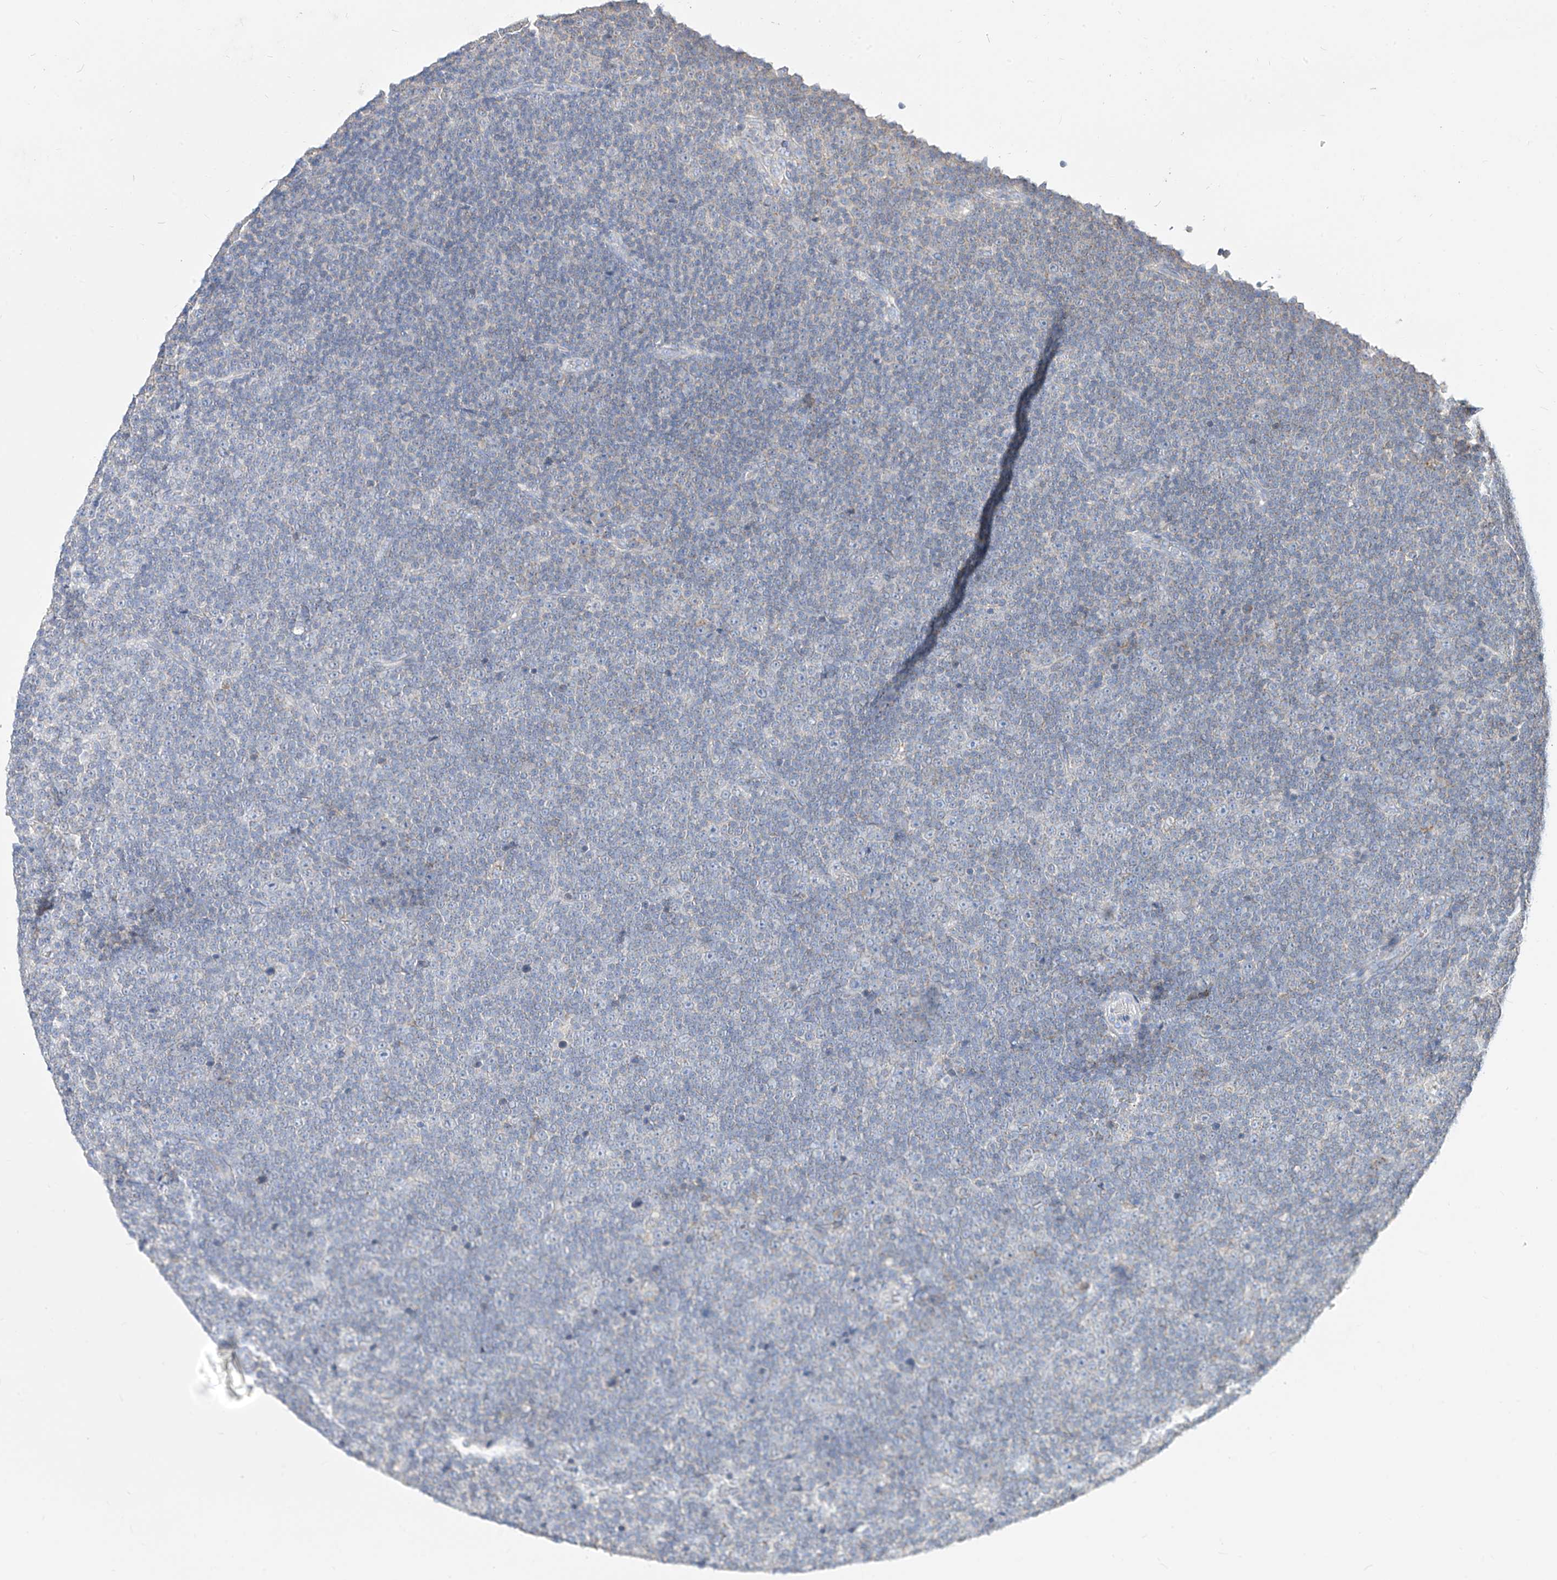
{"staining": {"intensity": "negative", "quantity": "none", "location": "none"}, "tissue": "lymphoma", "cell_type": "Tumor cells", "image_type": "cancer", "snomed": [{"axis": "morphology", "description": "Malignant lymphoma, non-Hodgkin's type, Low grade"}, {"axis": "topography", "description": "Lymph node"}], "caption": "Malignant lymphoma, non-Hodgkin's type (low-grade) was stained to show a protein in brown. There is no significant expression in tumor cells.", "gene": "RASA2", "patient": {"sex": "female", "age": 67}}